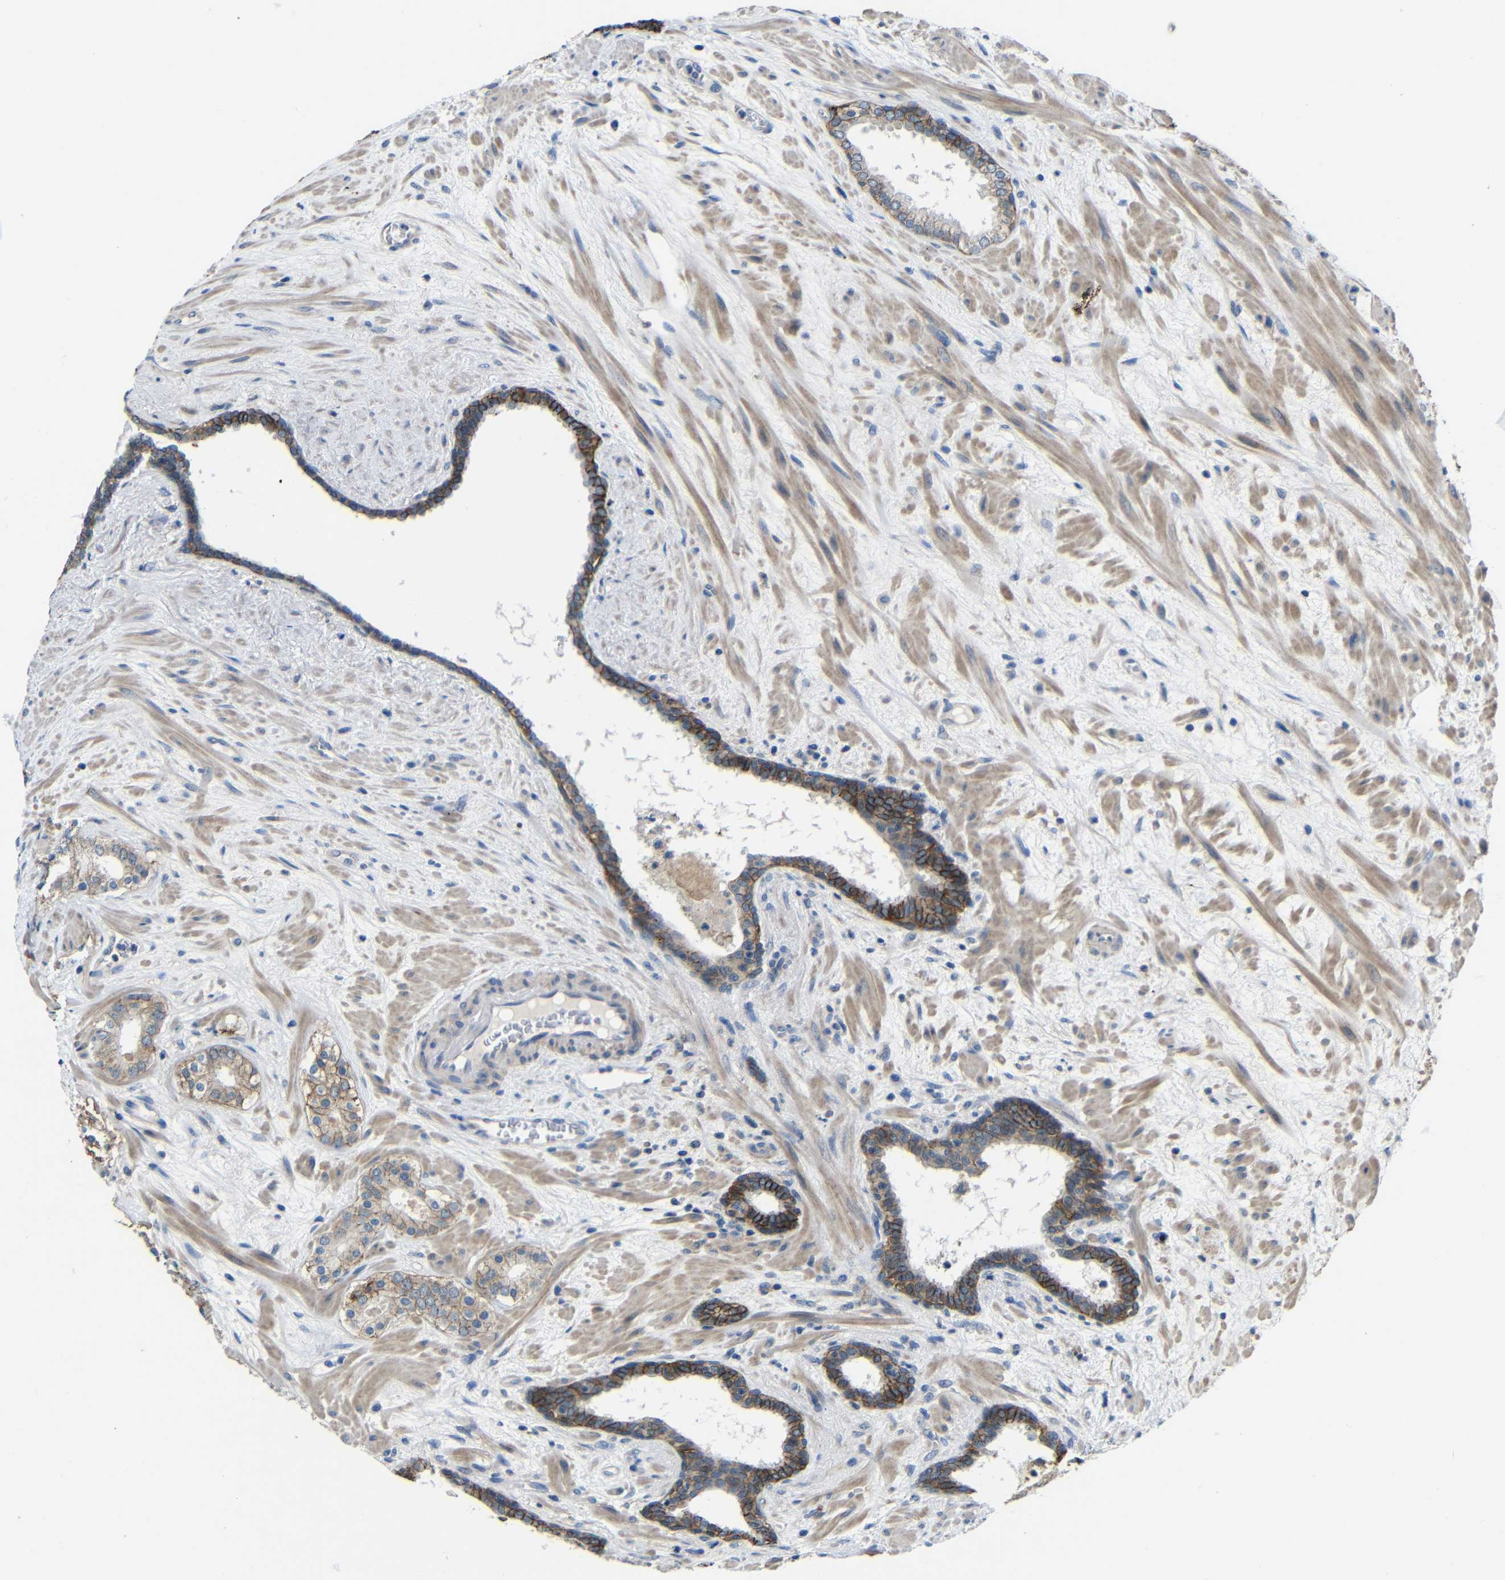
{"staining": {"intensity": "moderate", "quantity": "25%-75%", "location": "cytoplasmic/membranous"}, "tissue": "prostate cancer", "cell_type": "Tumor cells", "image_type": "cancer", "snomed": [{"axis": "morphology", "description": "Adenocarcinoma, Low grade"}, {"axis": "topography", "description": "Prostate"}], "caption": "Human adenocarcinoma (low-grade) (prostate) stained for a protein (brown) reveals moderate cytoplasmic/membranous positive staining in about 25%-75% of tumor cells.", "gene": "ZNF90", "patient": {"sex": "male", "age": 63}}